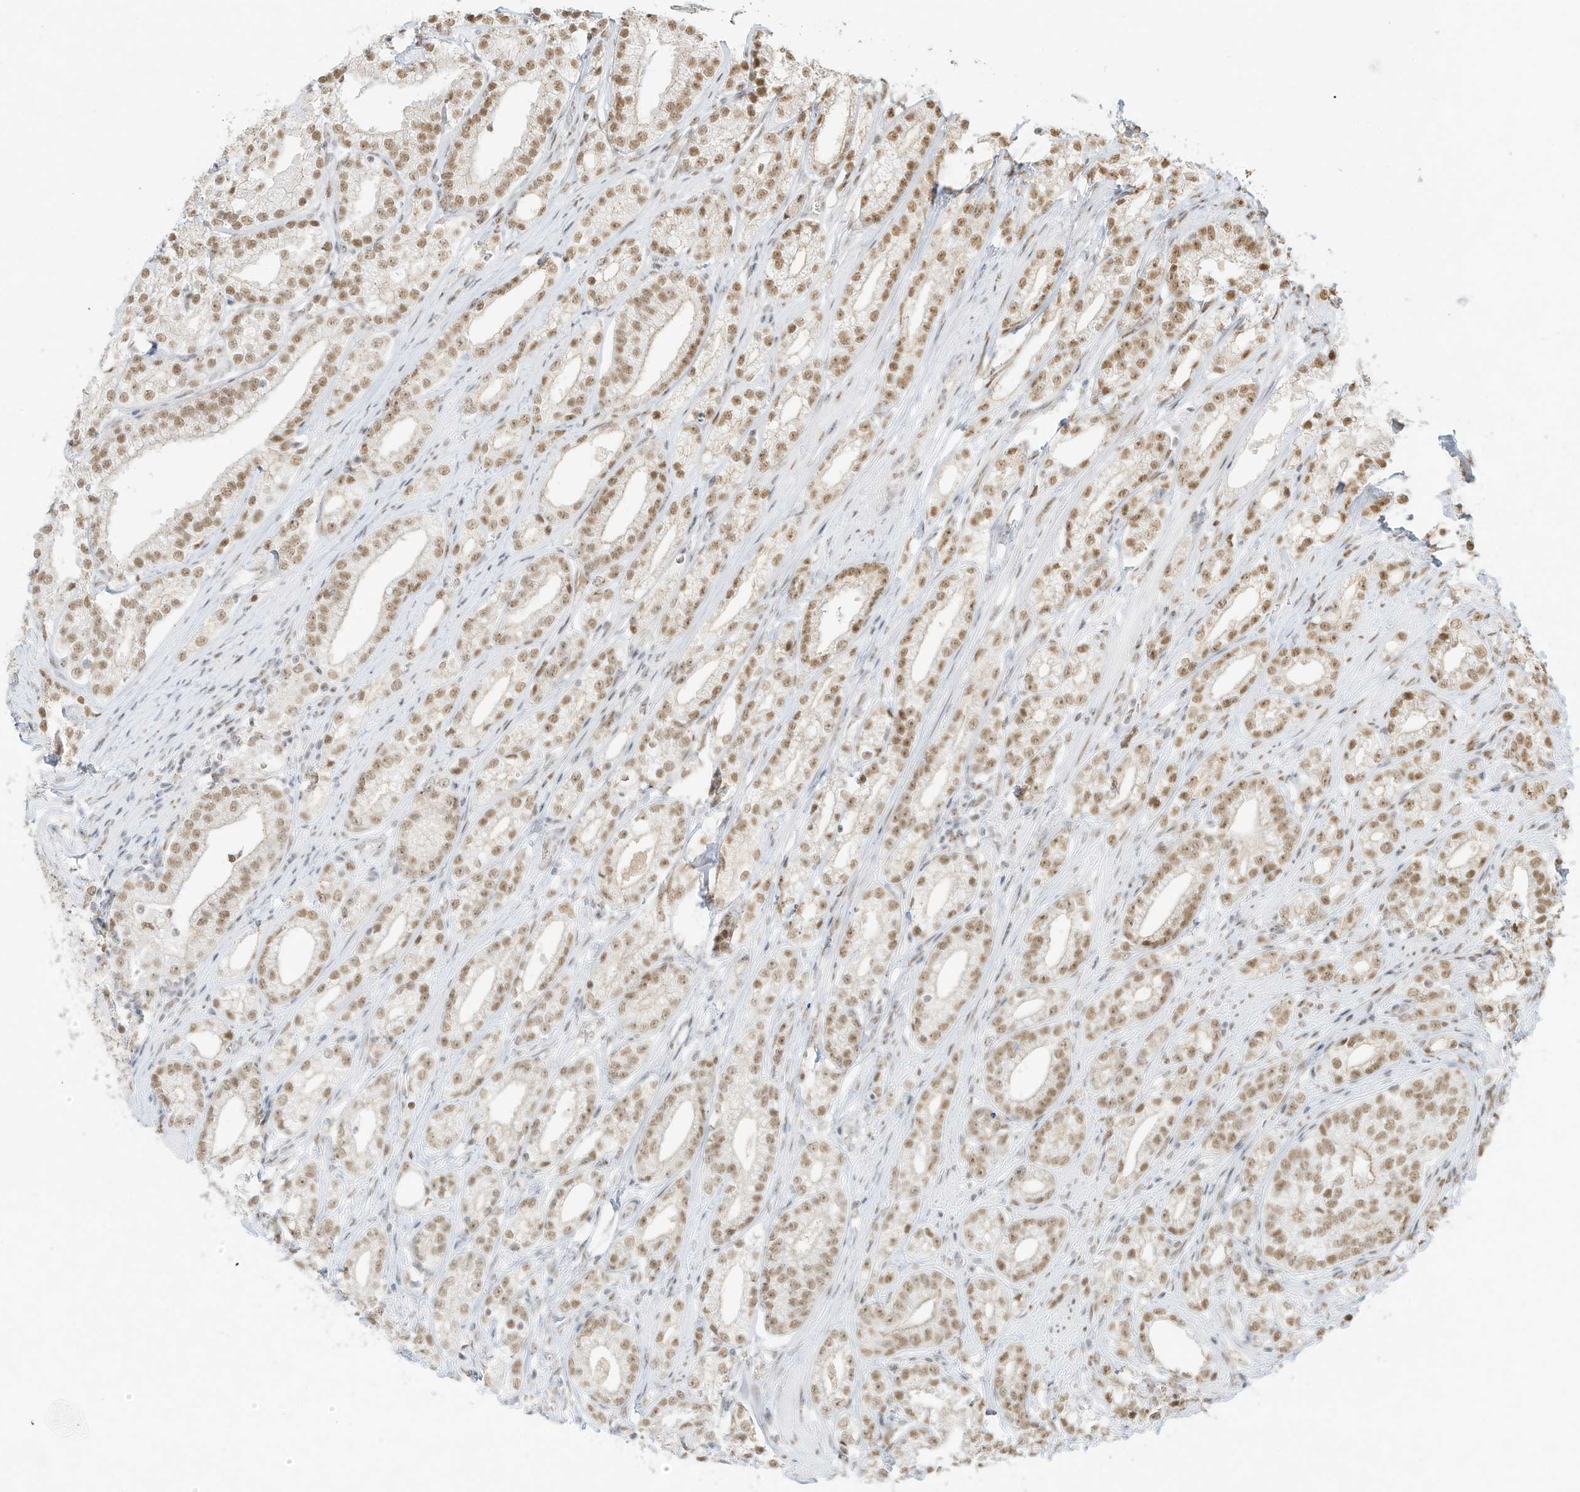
{"staining": {"intensity": "moderate", "quantity": ">75%", "location": "nuclear"}, "tissue": "prostate cancer", "cell_type": "Tumor cells", "image_type": "cancer", "snomed": [{"axis": "morphology", "description": "Adenocarcinoma, High grade"}, {"axis": "topography", "description": "Prostate"}], "caption": "Human prostate cancer (adenocarcinoma (high-grade)) stained with a brown dye reveals moderate nuclear positive positivity in about >75% of tumor cells.", "gene": "NHSL1", "patient": {"sex": "male", "age": 69}}